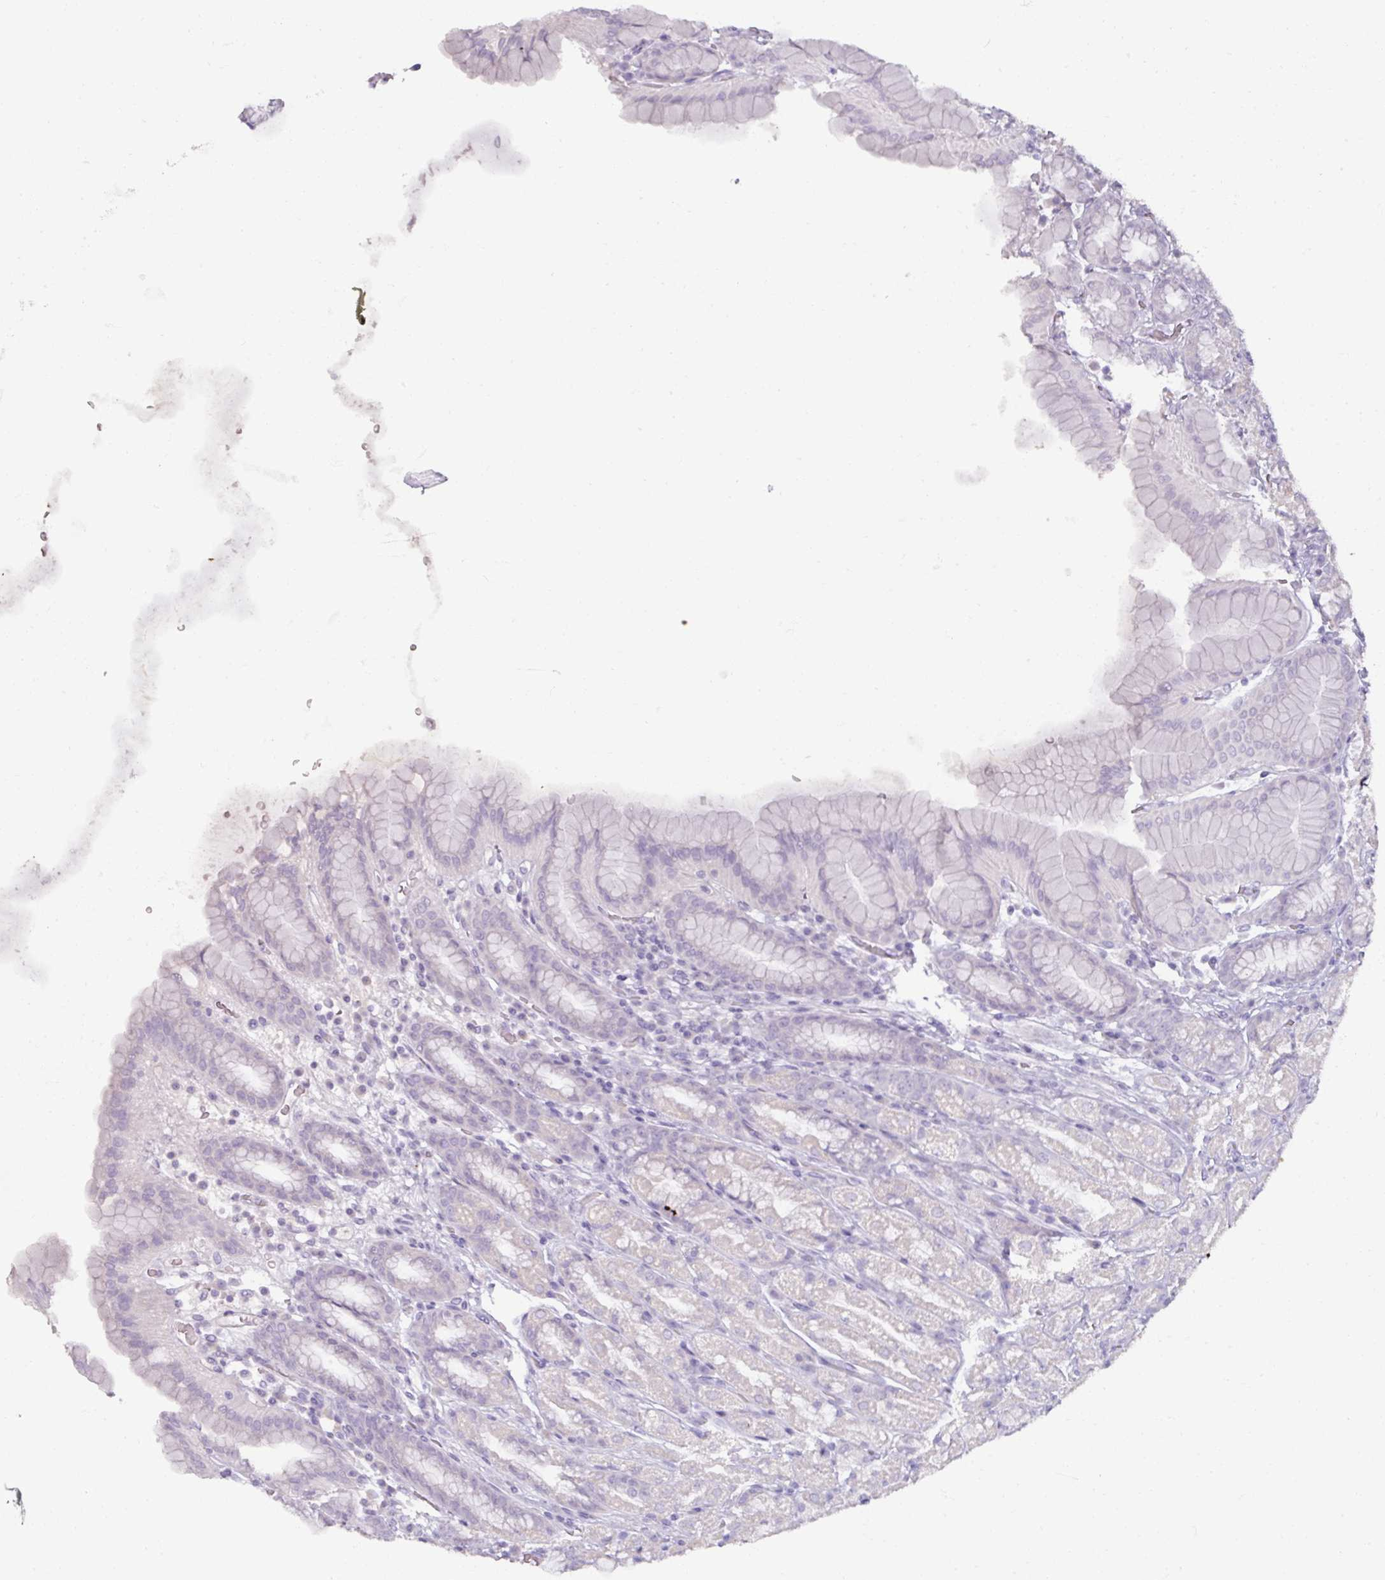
{"staining": {"intensity": "negative", "quantity": "none", "location": "none"}, "tissue": "stomach", "cell_type": "Glandular cells", "image_type": "normal", "snomed": [{"axis": "morphology", "description": "Normal tissue, NOS"}, {"axis": "topography", "description": "Stomach, upper"}, {"axis": "topography", "description": "Stomach"}], "caption": "Immunohistochemistry of normal human stomach demonstrates no positivity in glandular cells.", "gene": "SLC27A5", "patient": {"sex": "male", "age": 68}}